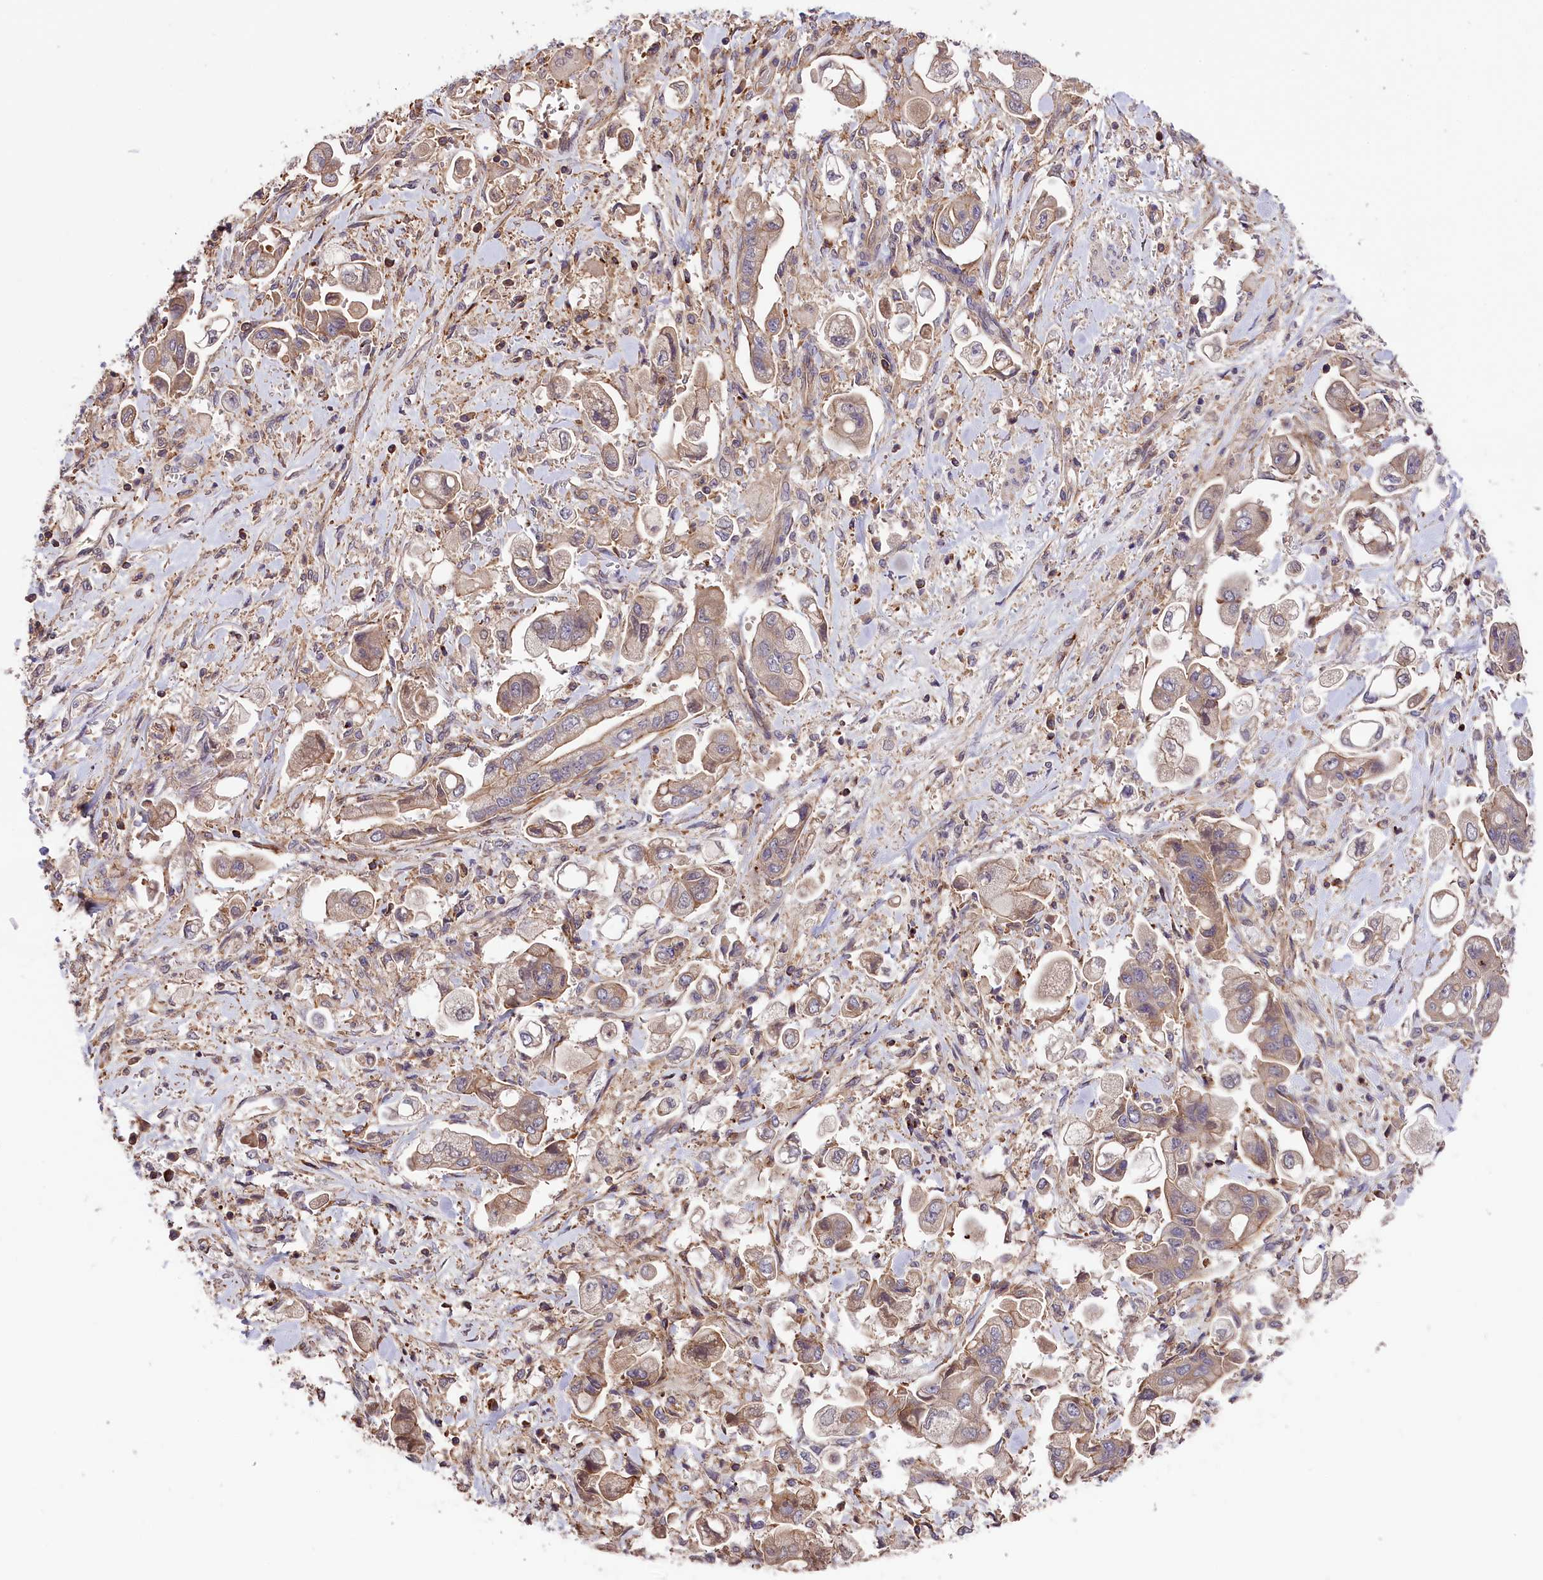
{"staining": {"intensity": "weak", "quantity": "25%-75%", "location": "cytoplasmic/membranous"}, "tissue": "stomach cancer", "cell_type": "Tumor cells", "image_type": "cancer", "snomed": [{"axis": "morphology", "description": "Adenocarcinoma, NOS"}, {"axis": "topography", "description": "Stomach"}], "caption": "Human stomach cancer (adenocarcinoma) stained with a brown dye reveals weak cytoplasmic/membranous positive staining in approximately 25%-75% of tumor cells.", "gene": "SKIDA1", "patient": {"sex": "male", "age": 62}}